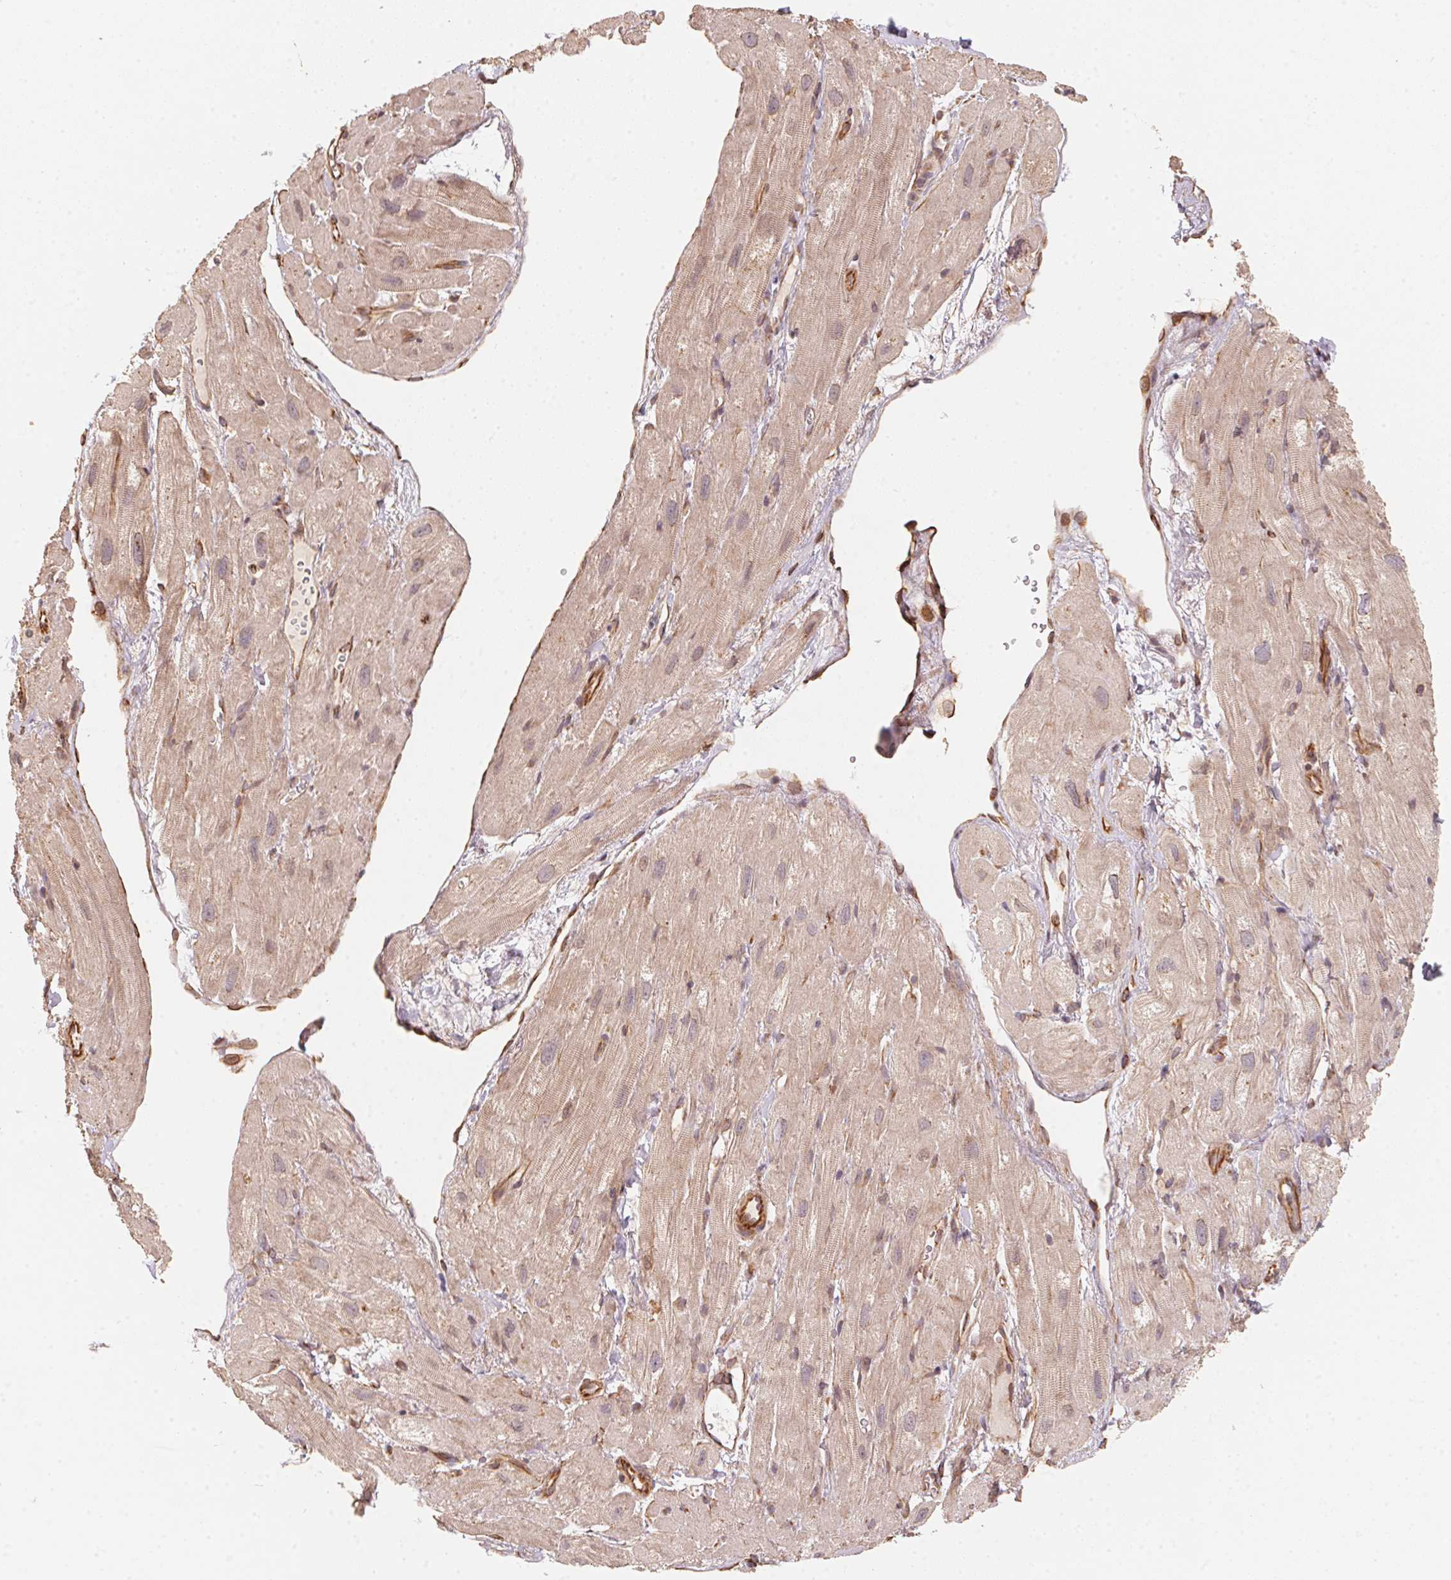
{"staining": {"intensity": "weak", "quantity": "25%-75%", "location": "cytoplasmic/membranous"}, "tissue": "heart muscle", "cell_type": "Cardiomyocytes", "image_type": "normal", "snomed": [{"axis": "morphology", "description": "Normal tissue, NOS"}, {"axis": "topography", "description": "Heart"}], "caption": "Immunohistochemistry (IHC) (DAB (3,3'-diaminobenzidine)) staining of normal human heart muscle exhibits weak cytoplasmic/membranous protein staining in about 25%-75% of cardiomyocytes. The staining is performed using DAB (3,3'-diaminobenzidine) brown chromogen to label protein expression. The nuclei are counter-stained blue using hematoxylin.", "gene": "TSPAN12", "patient": {"sex": "female", "age": 62}}